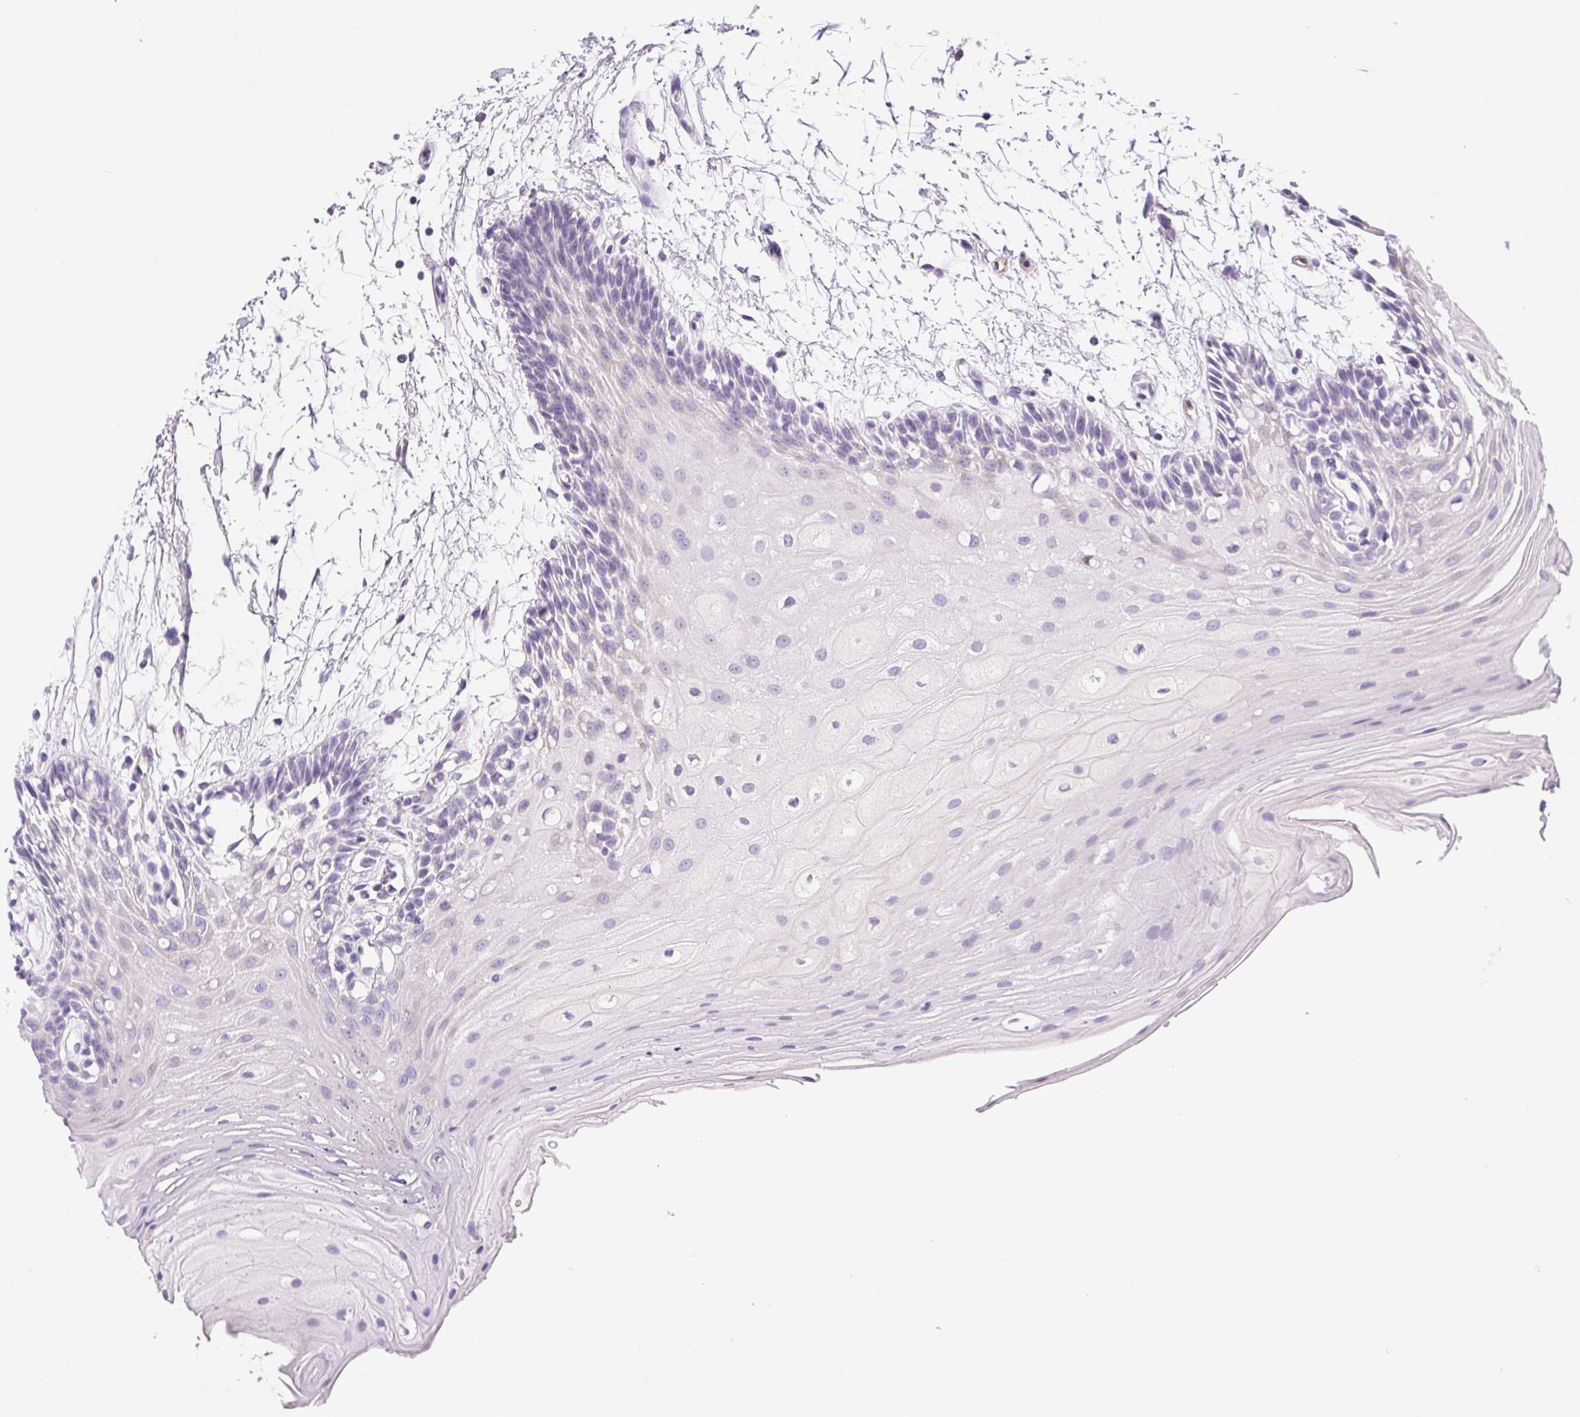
{"staining": {"intensity": "negative", "quantity": "none", "location": "none"}, "tissue": "oral mucosa", "cell_type": "Squamous epithelial cells", "image_type": "normal", "snomed": [{"axis": "morphology", "description": "Normal tissue, NOS"}, {"axis": "morphology", "description": "Squamous cell carcinoma, NOS"}, {"axis": "topography", "description": "Oral tissue"}, {"axis": "topography", "description": "Tounge, NOS"}, {"axis": "topography", "description": "Head-Neck"}], "caption": "Immunohistochemistry photomicrograph of normal oral mucosa: oral mucosa stained with DAB exhibits no significant protein expression in squamous epithelial cells.", "gene": "ARHGAP11B", "patient": {"sex": "male", "age": 62}}